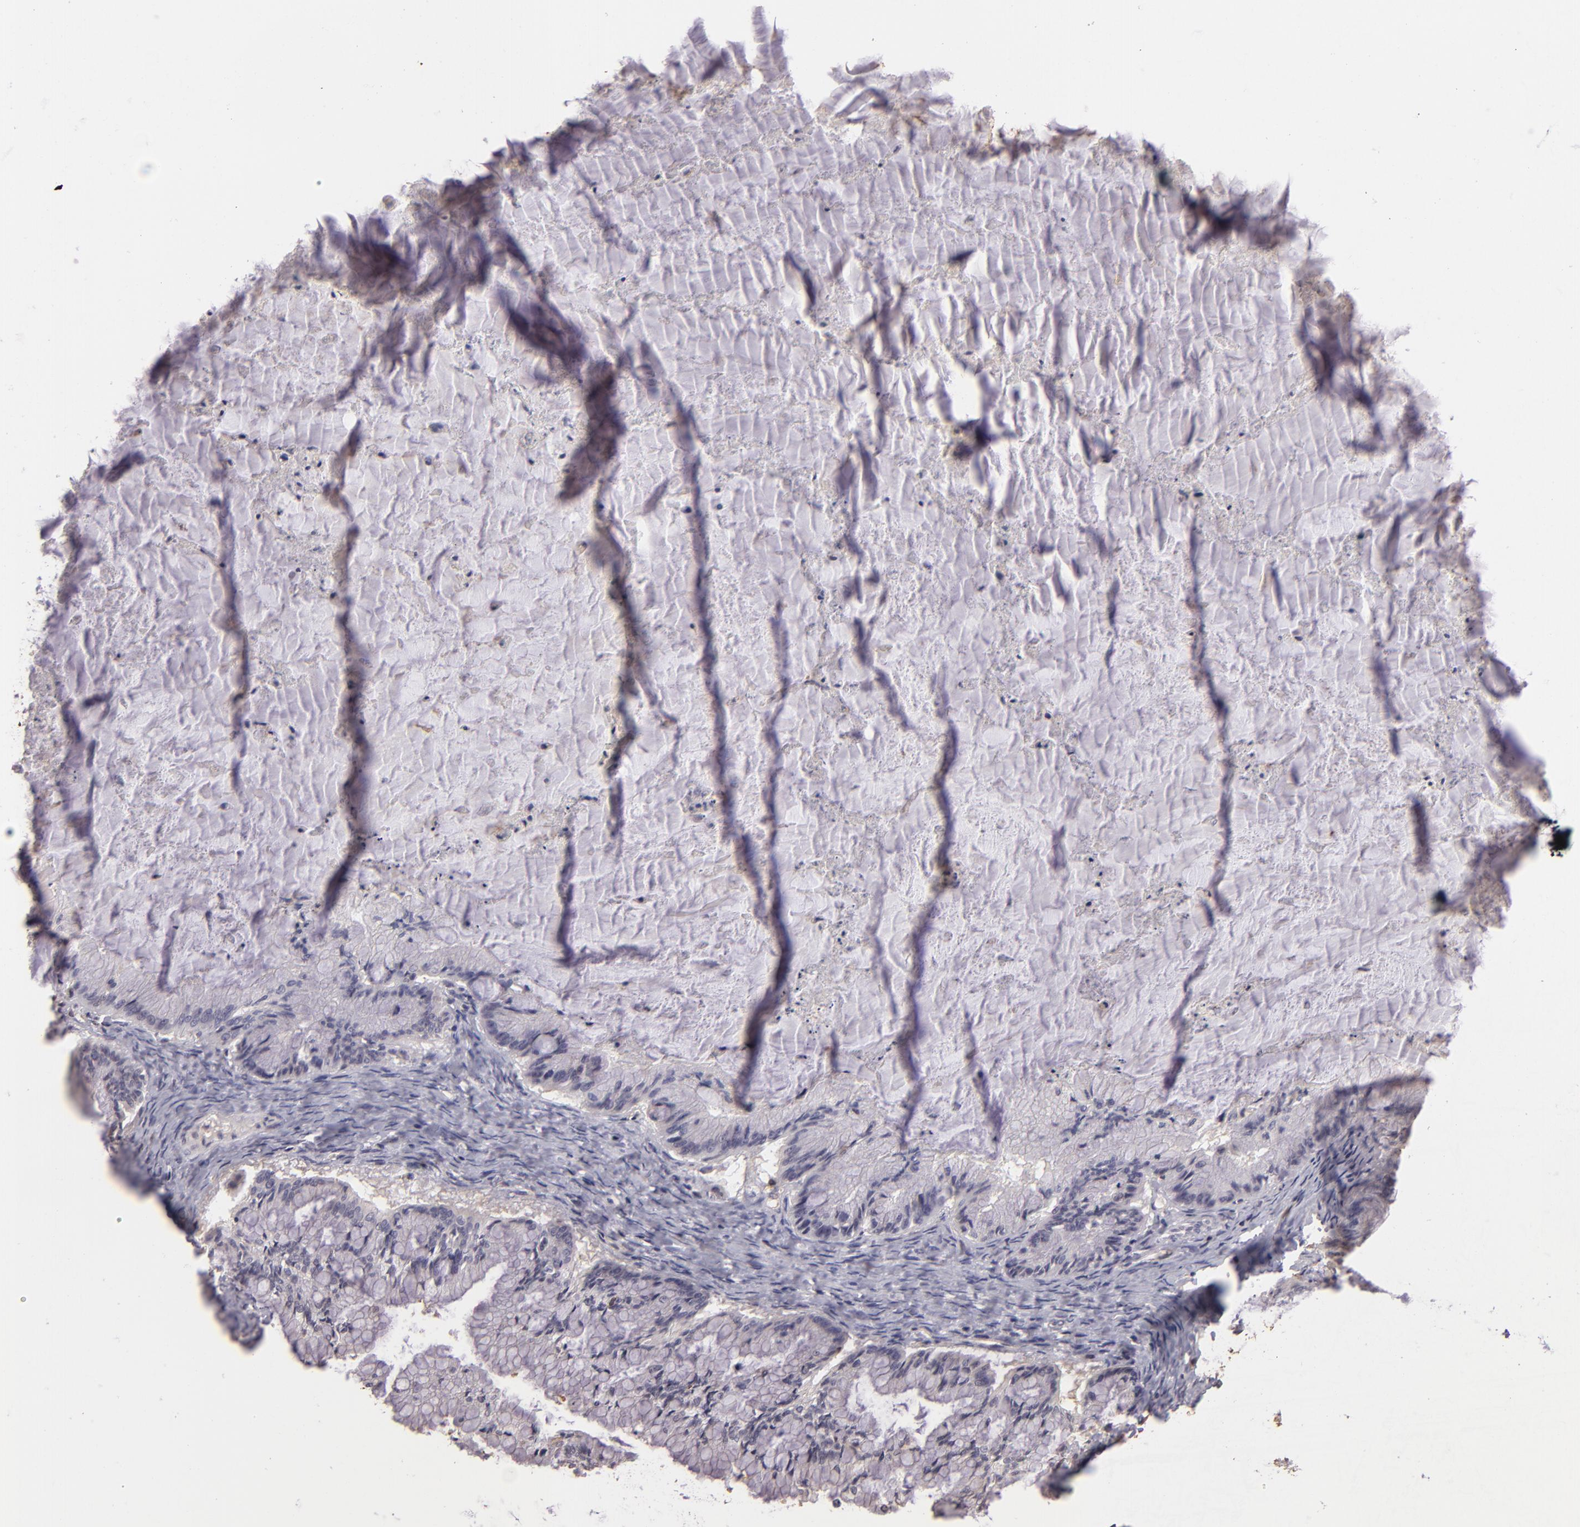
{"staining": {"intensity": "negative", "quantity": "none", "location": "none"}, "tissue": "ovarian cancer", "cell_type": "Tumor cells", "image_type": "cancer", "snomed": [{"axis": "morphology", "description": "Cystadenocarcinoma, mucinous, NOS"}, {"axis": "topography", "description": "Ovary"}], "caption": "The micrograph demonstrates no significant staining in tumor cells of ovarian cancer (mucinous cystadenocarcinoma).", "gene": "ARPC2", "patient": {"sex": "female", "age": 57}}